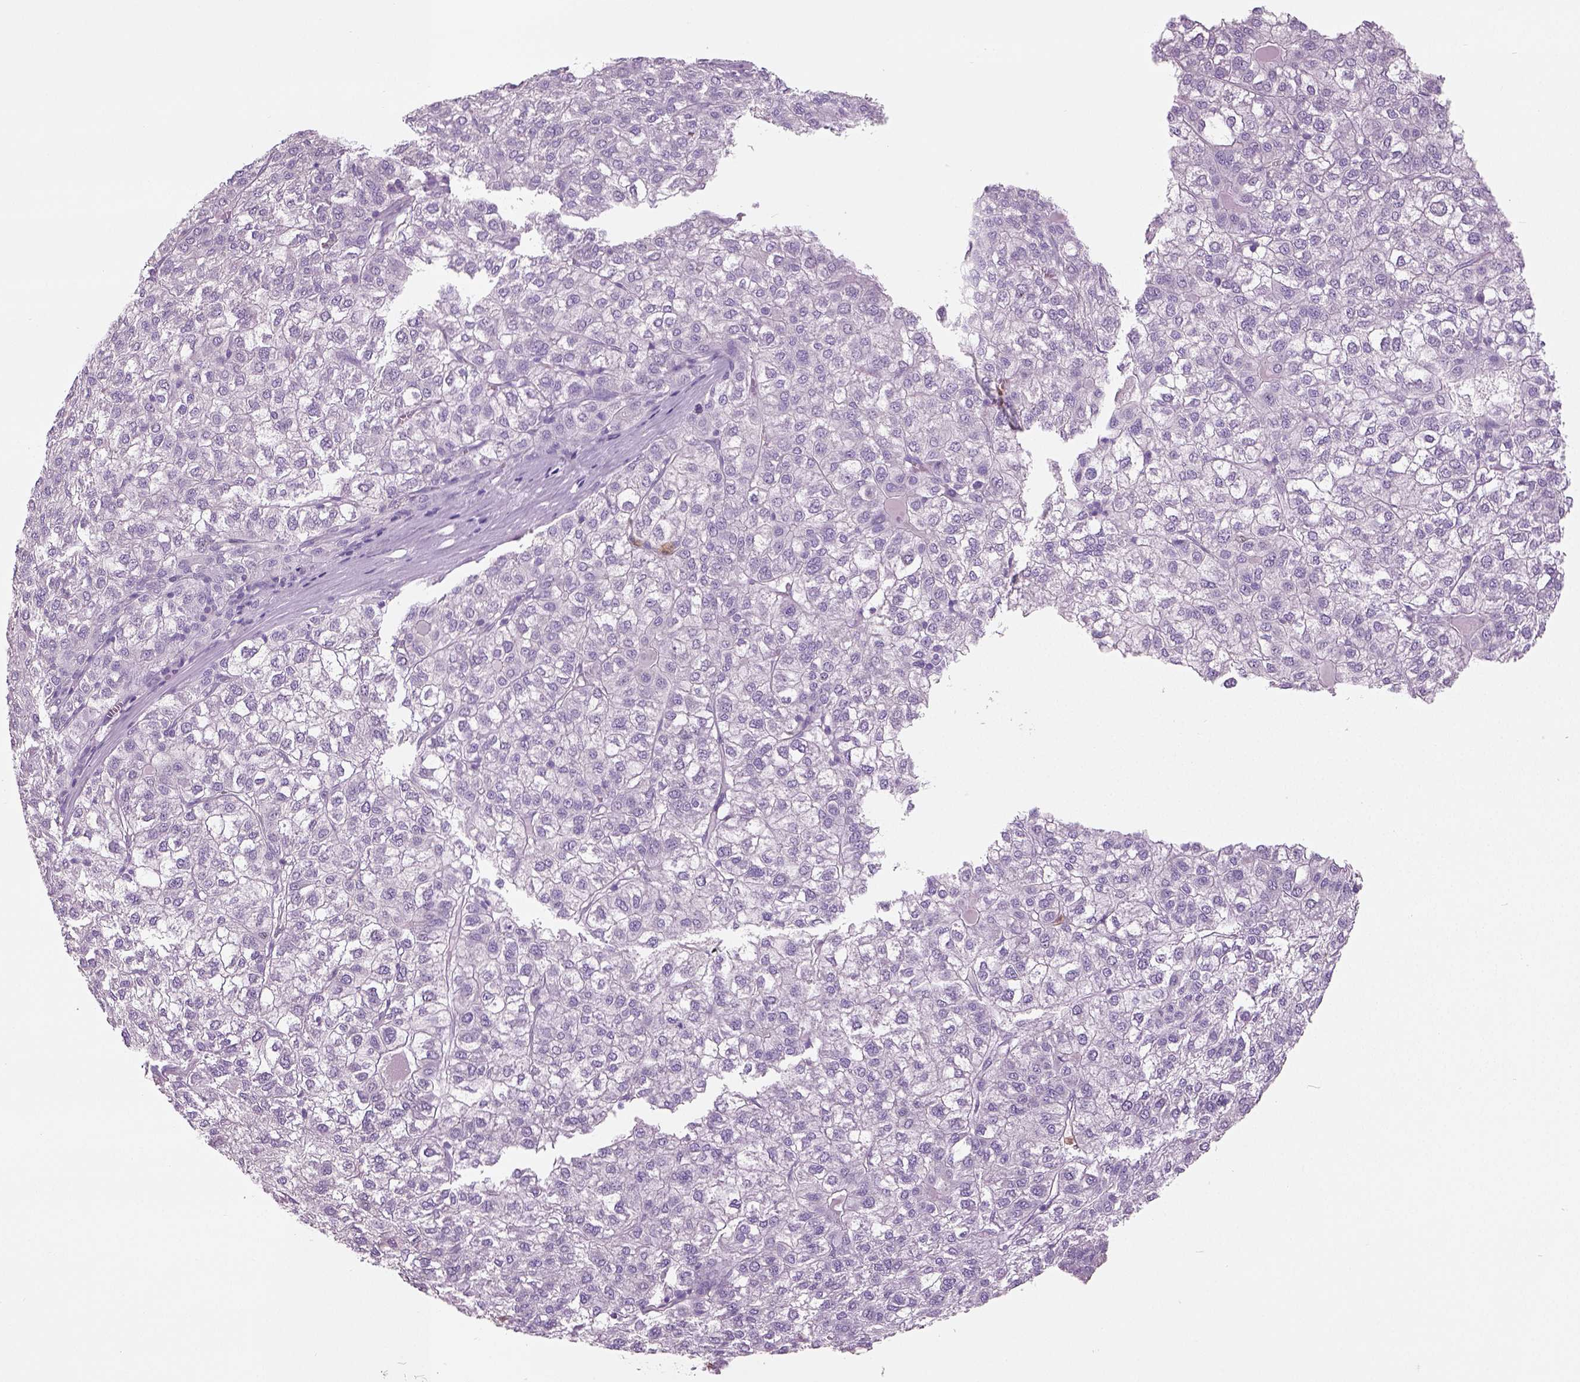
{"staining": {"intensity": "negative", "quantity": "none", "location": "none"}, "tissue": "liver cancer", "cell_type": "Tumor cells", "image_type": "cancer", "snomed": [{"axis": "morphology", "description": "Carcinoma, Hepatocellular, NOS"}, {"axis": "topography", "description": "Liver"}], "caption": "A histopathology image of liver hepatocellular carcinoma stained for a protein demonstrates no brown staining in tumor cells.", "gene": "NECAB2", "patient": {"sex": "female", "age": 43}}